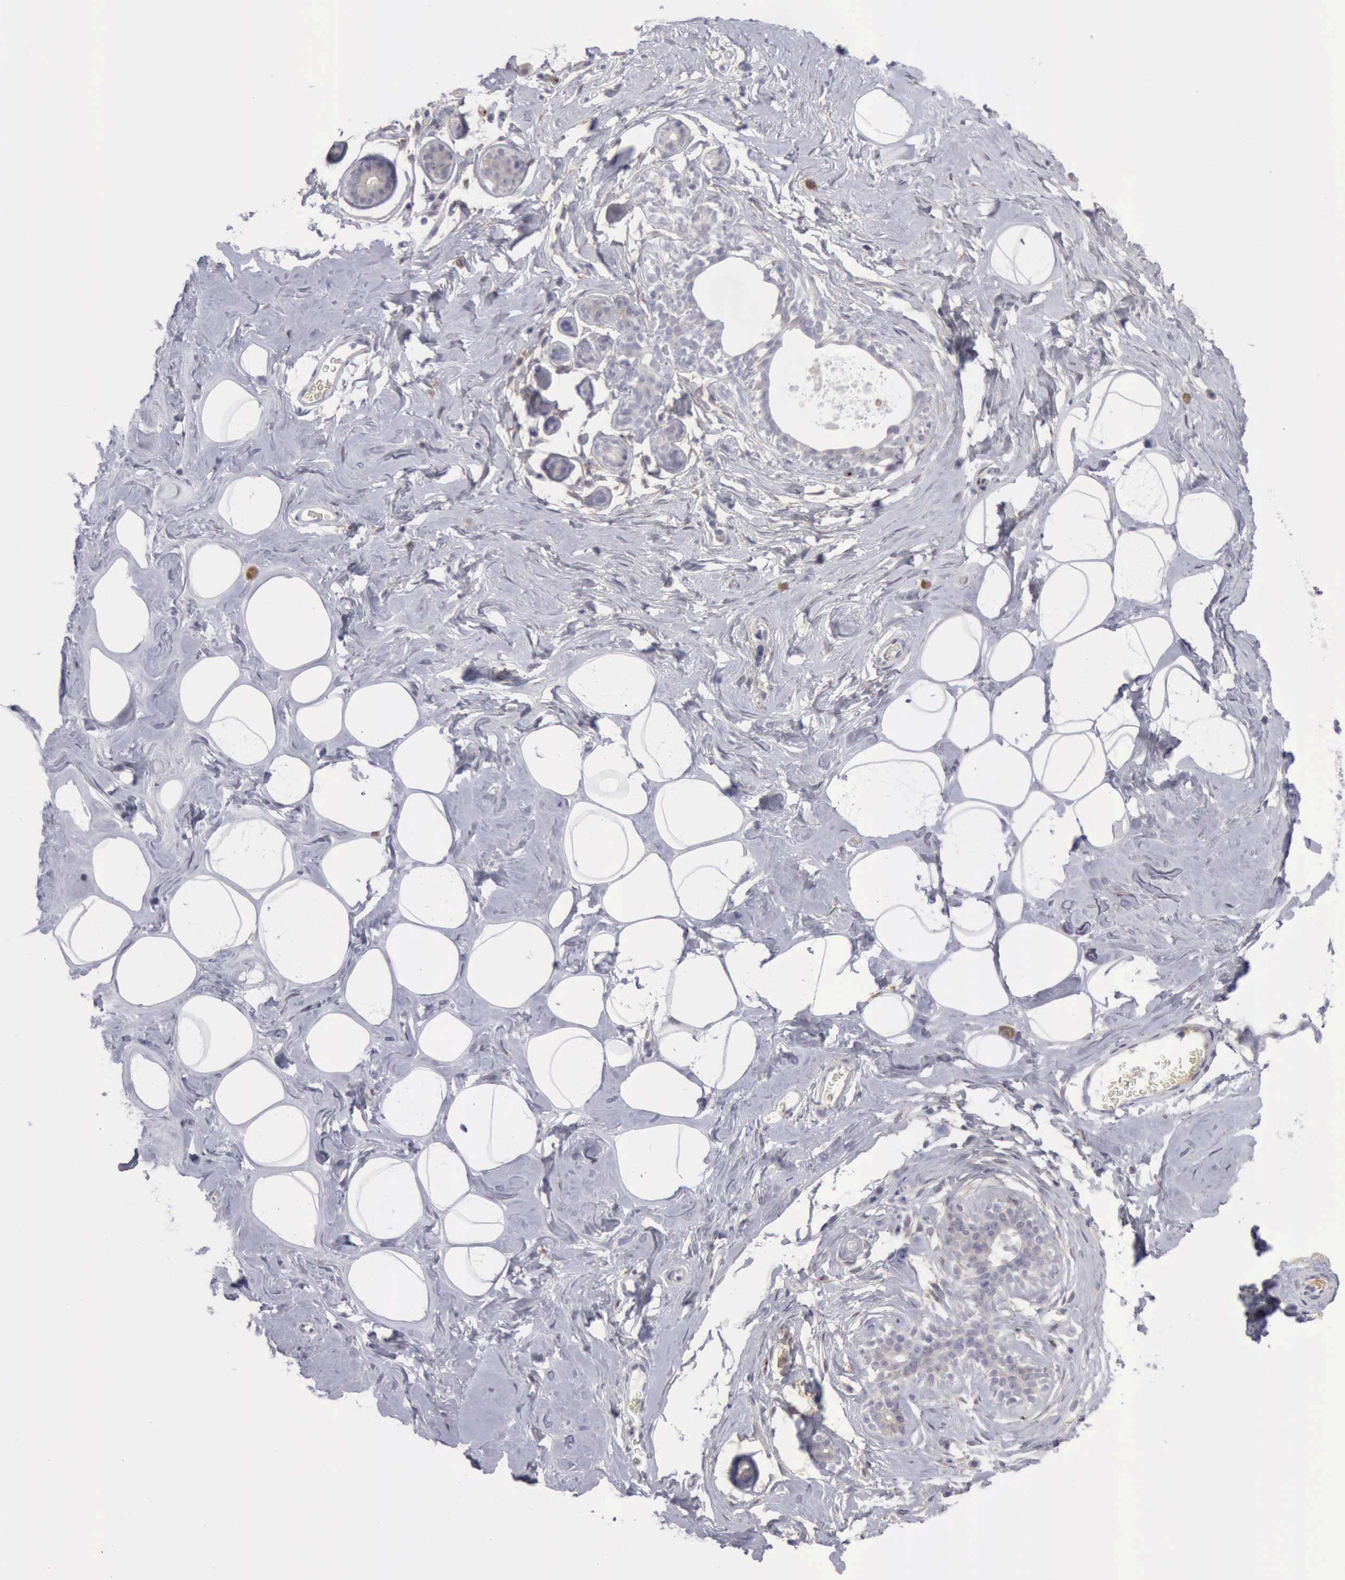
{"staining": {"intensity": "negative", "quantity": "none", "location": "none"}, "tissue": "breast", "cell_type": "Adipocytes", "image_type": "normal", "snomed": [{"axis": "morphology", "description": "Normal tissue, NOS"}, {"axis": "morphology", "description": "Fibrosis, NOS"}, {"axis": "topography", "description": "Breast"}], "caption": "Protein analysis of unremarkable breast shows no significant staining in adipocytes.", "gene": "TFRC", "patient": {"sex": "female", "age": 39}}